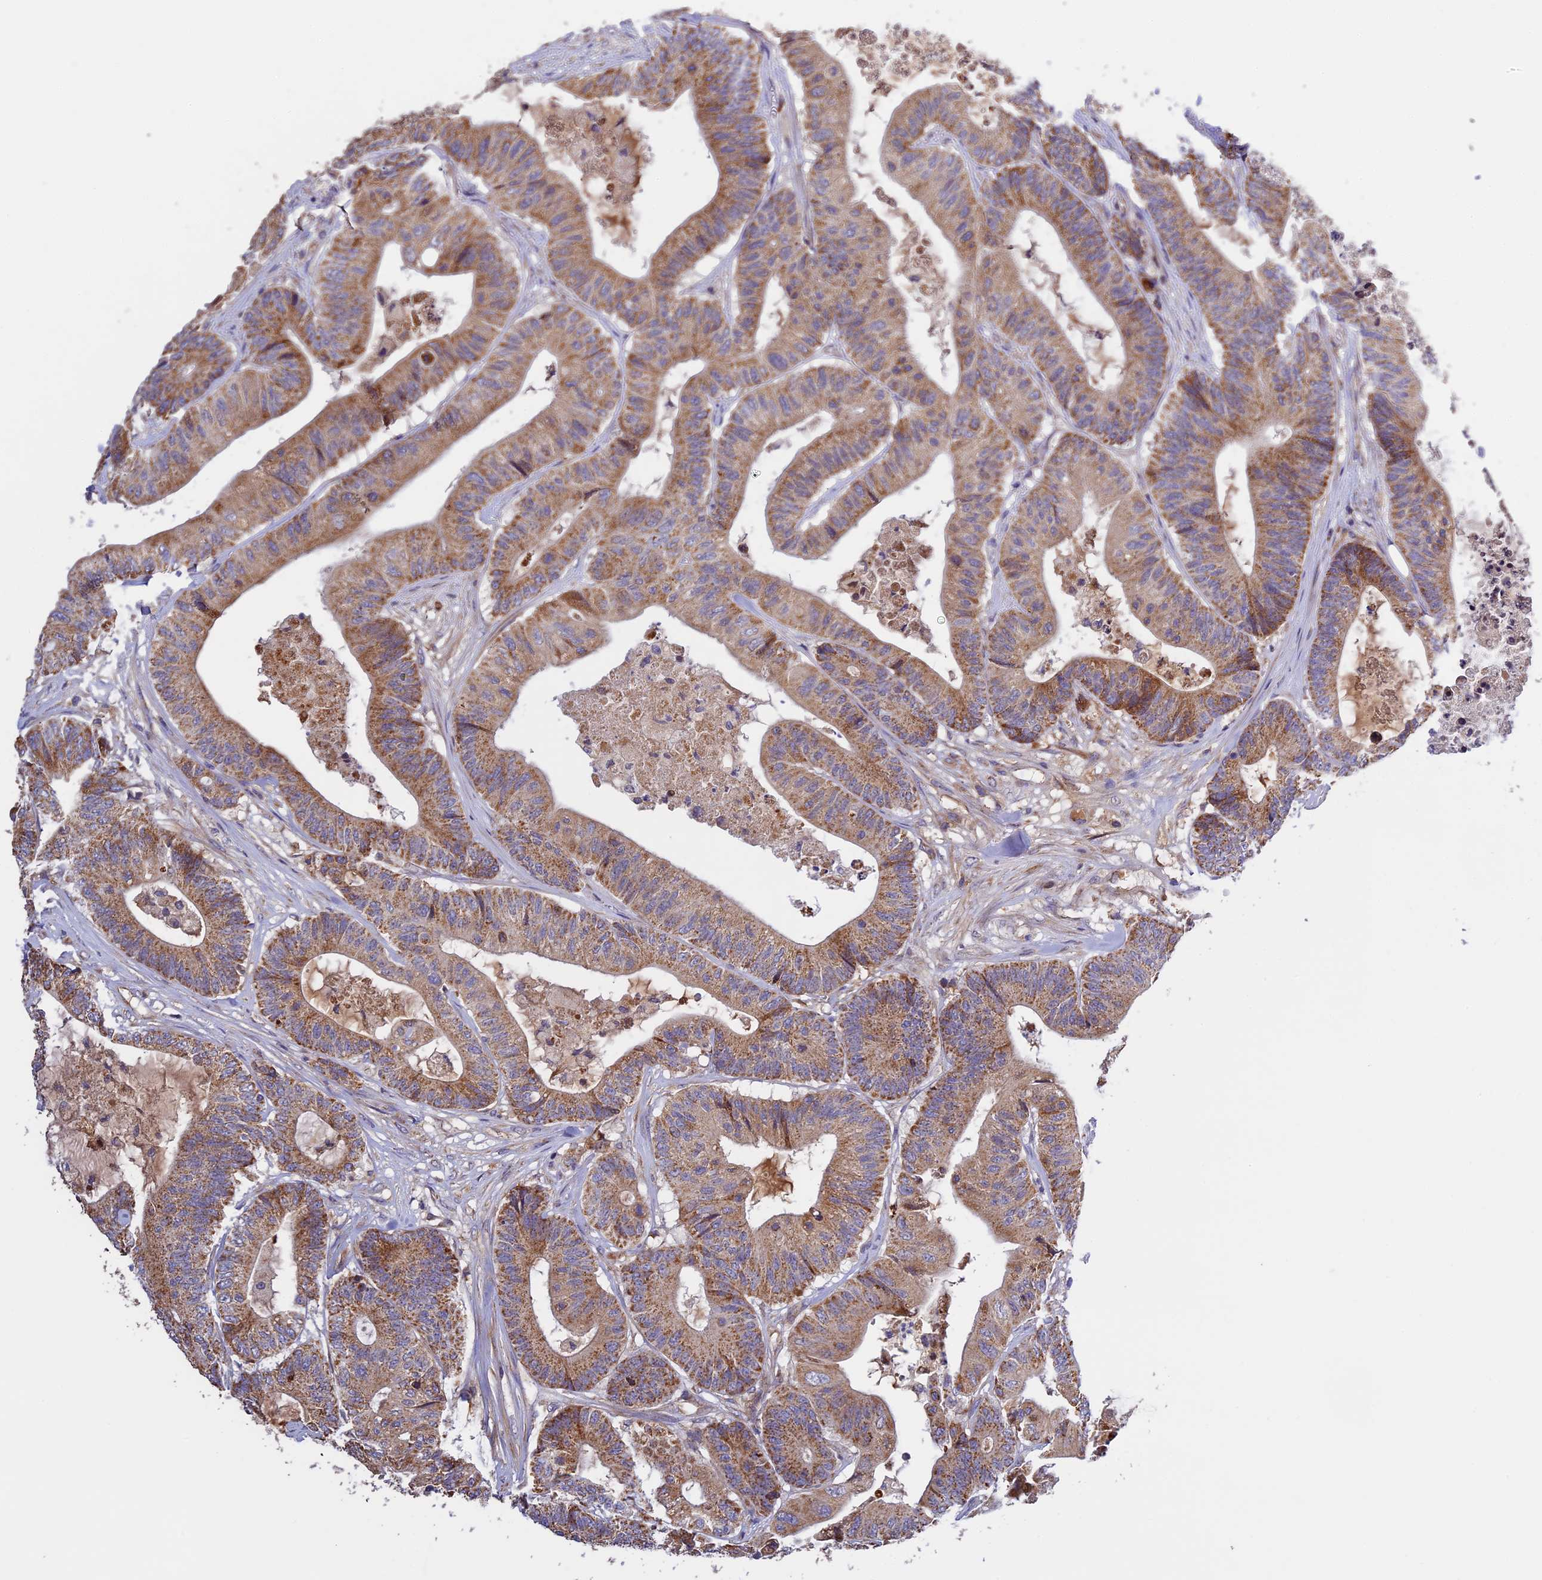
{"staining": {"intensity": "moderate", "quantity": ">75%", "location": "cytoplasmic/membranous"}, "tissue": "colorectal cancer", "cell_type": "Tumor cells", "image_type": "cancer", "snomed": [{"axis": "morphology", "description": "Adenocarcinoma, NOS"}, {"axis": "topography", "description": "Colon"}], "caption": "High-power microscopy captured an IHC photomicrograph of adenocarcinoma (colorectal), revealing moderate cytoplasmic/membranous positivity in about >75% of tumor cells.", "gene": "OCEL1", "patient": {"sex": "female", "age": 84}}